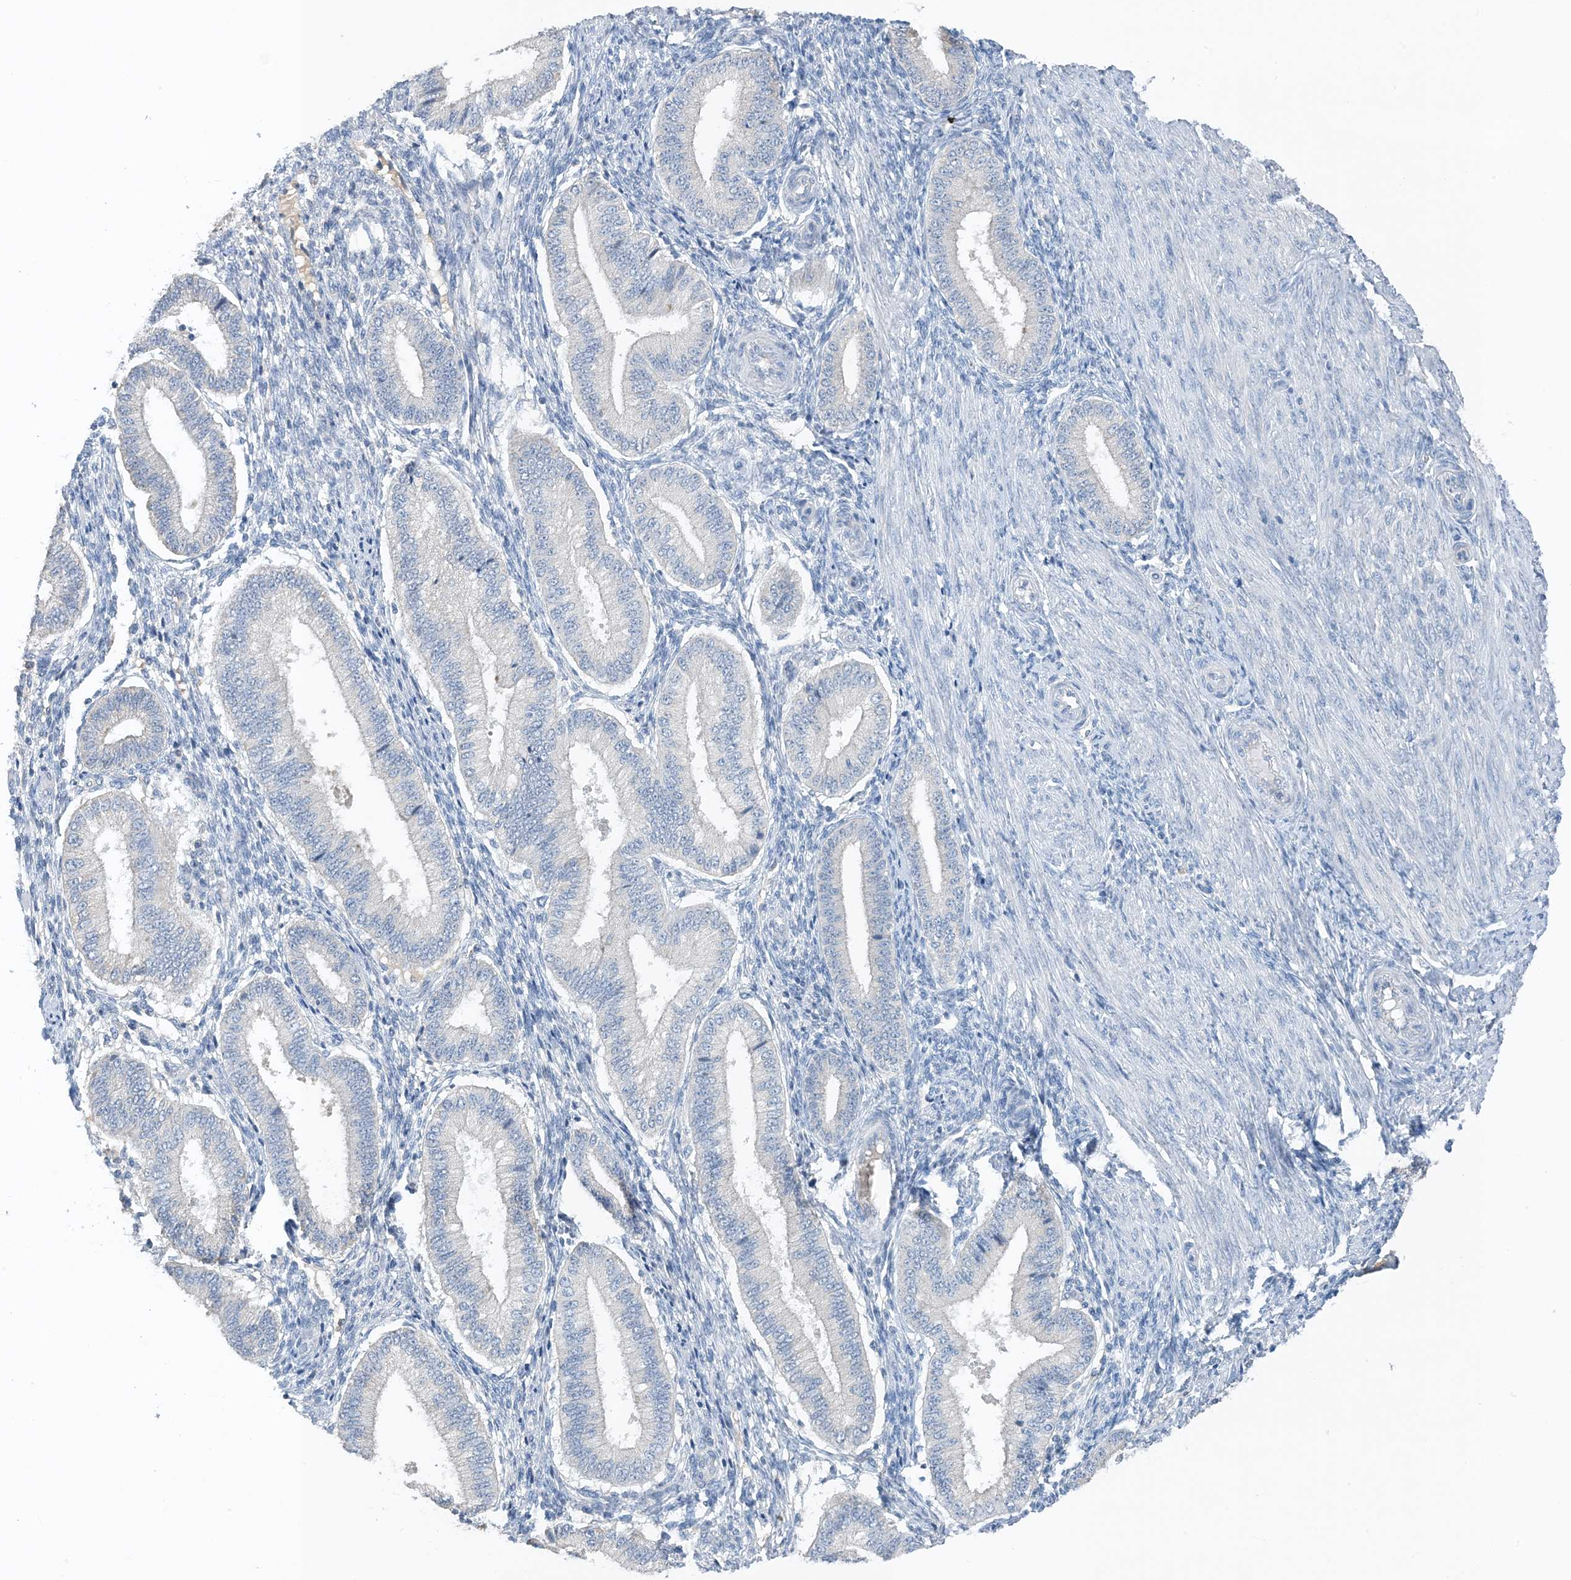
{"staining": {"intensity": "negative", "quantity": "none", "location": "none"}, "tissue": "endometrium", "cell_type": "Cells in endometrial stroma", "image_type": "normal", "snomed": [{"axis": "morphology", "description": "Normal tissue, NOS"}, {"axis": "topography", "description": "Endometrium"}], "caption": "High magnification brightfield microscopy of normal endometrium stained with DAB (3,3'-diaminobenzidine) (brown) and counterstained with hematoxylin (blue): cells in endometrial stroma show no significant staining. (DAB (3,3'-diaminobenzidine) IHC visualized using brightfield microscopy, high magnification).", "gene": "CTRL", "patient": {"sex": "female", "age": 39}}